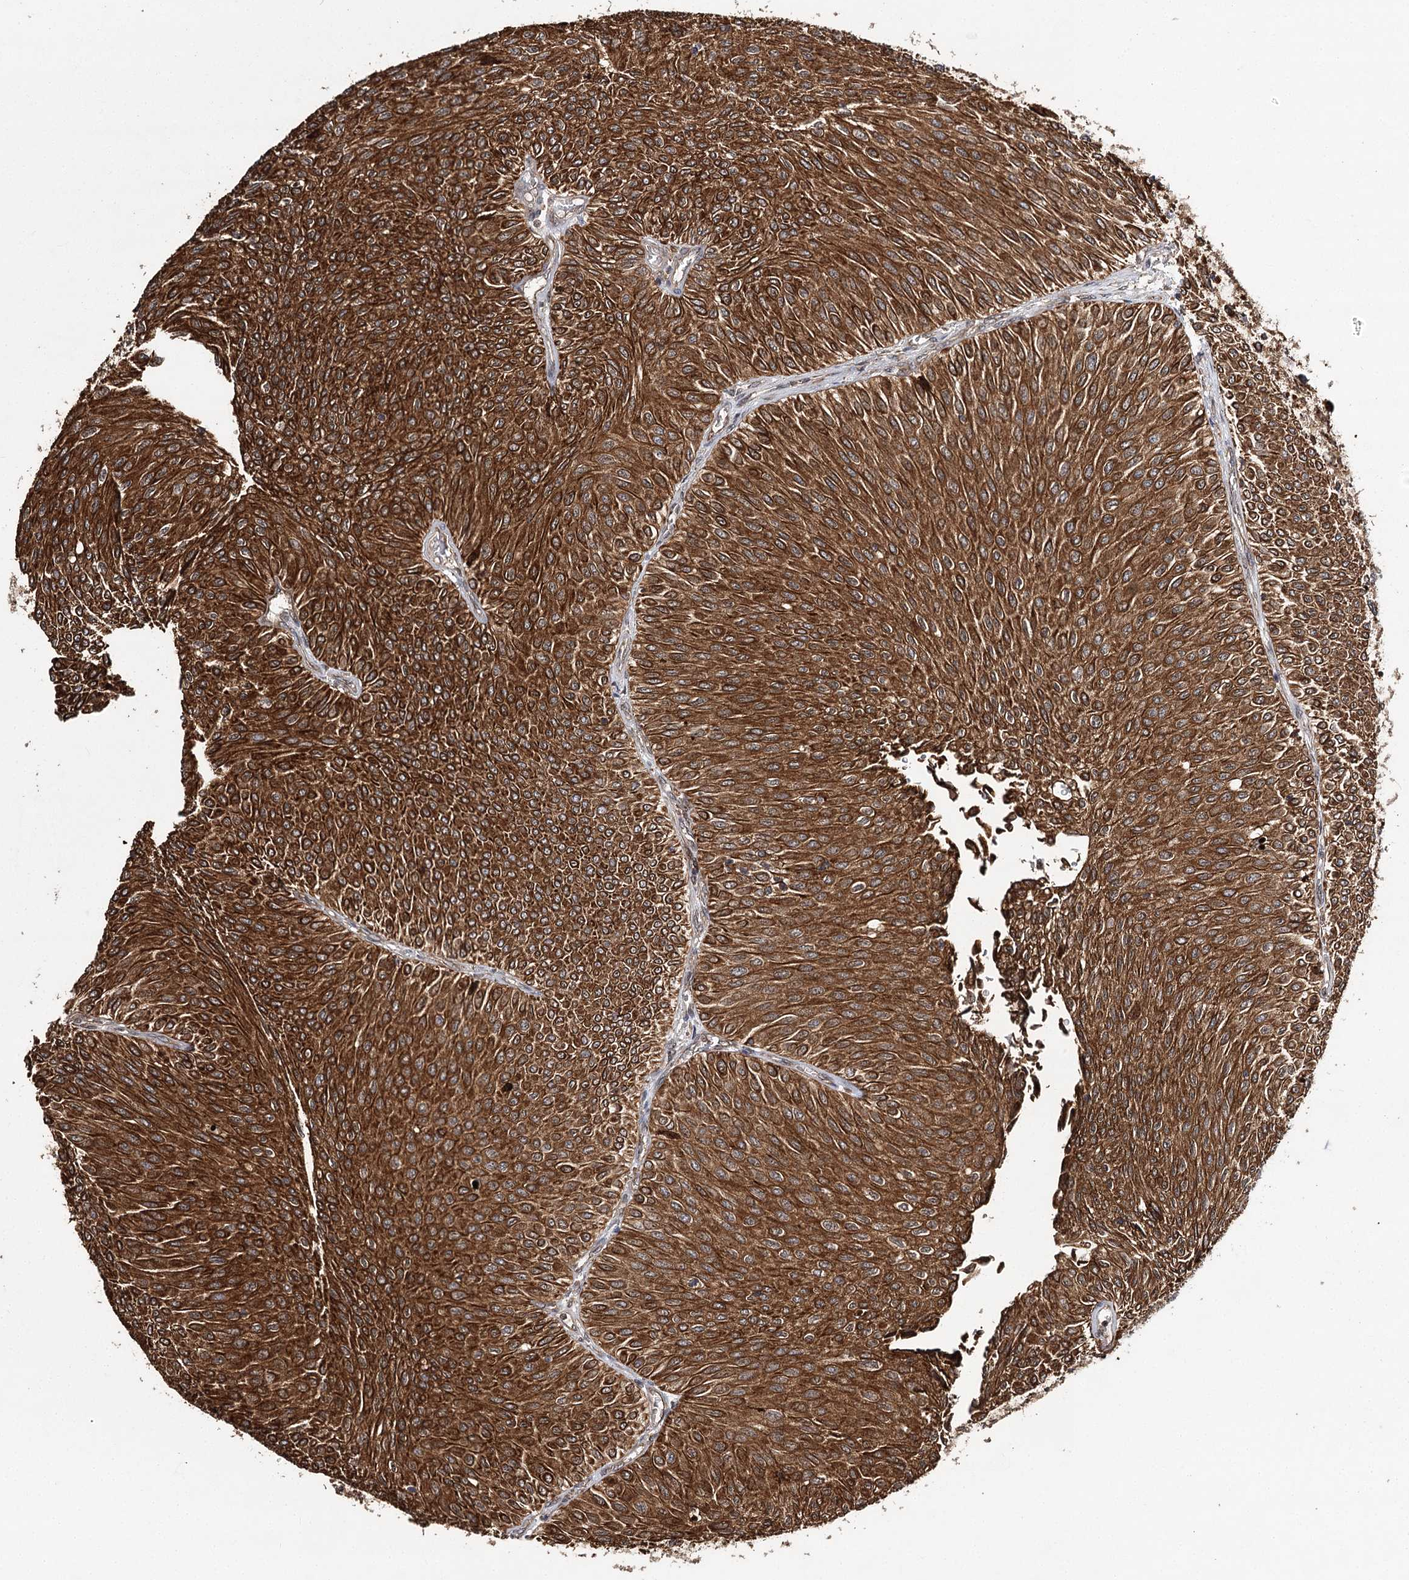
{"staining": {"intensity": "strong", "quantity": ">75%", "location": "cytoplasmic/membranous"}, "tissue": "urothelial cancer", "cell_type": "Tumor cells", "image_type": "cancer", "snomed": [{"axis": "morphology", "description": "Urothelial carcinoma, Low grade"}, {"axis": "topography", "description": "Urinary bladder"}], "caption": "An immunohistochemistry (IHC) histopathology image of neoplastic tissue is shown. Protein staining in brown labels strong cytoplasmic/membranous positivity in urothelial cancer within tumor cells.", "gene": "DNAJB14", "patient": {"sex": "male", "age": 78}}